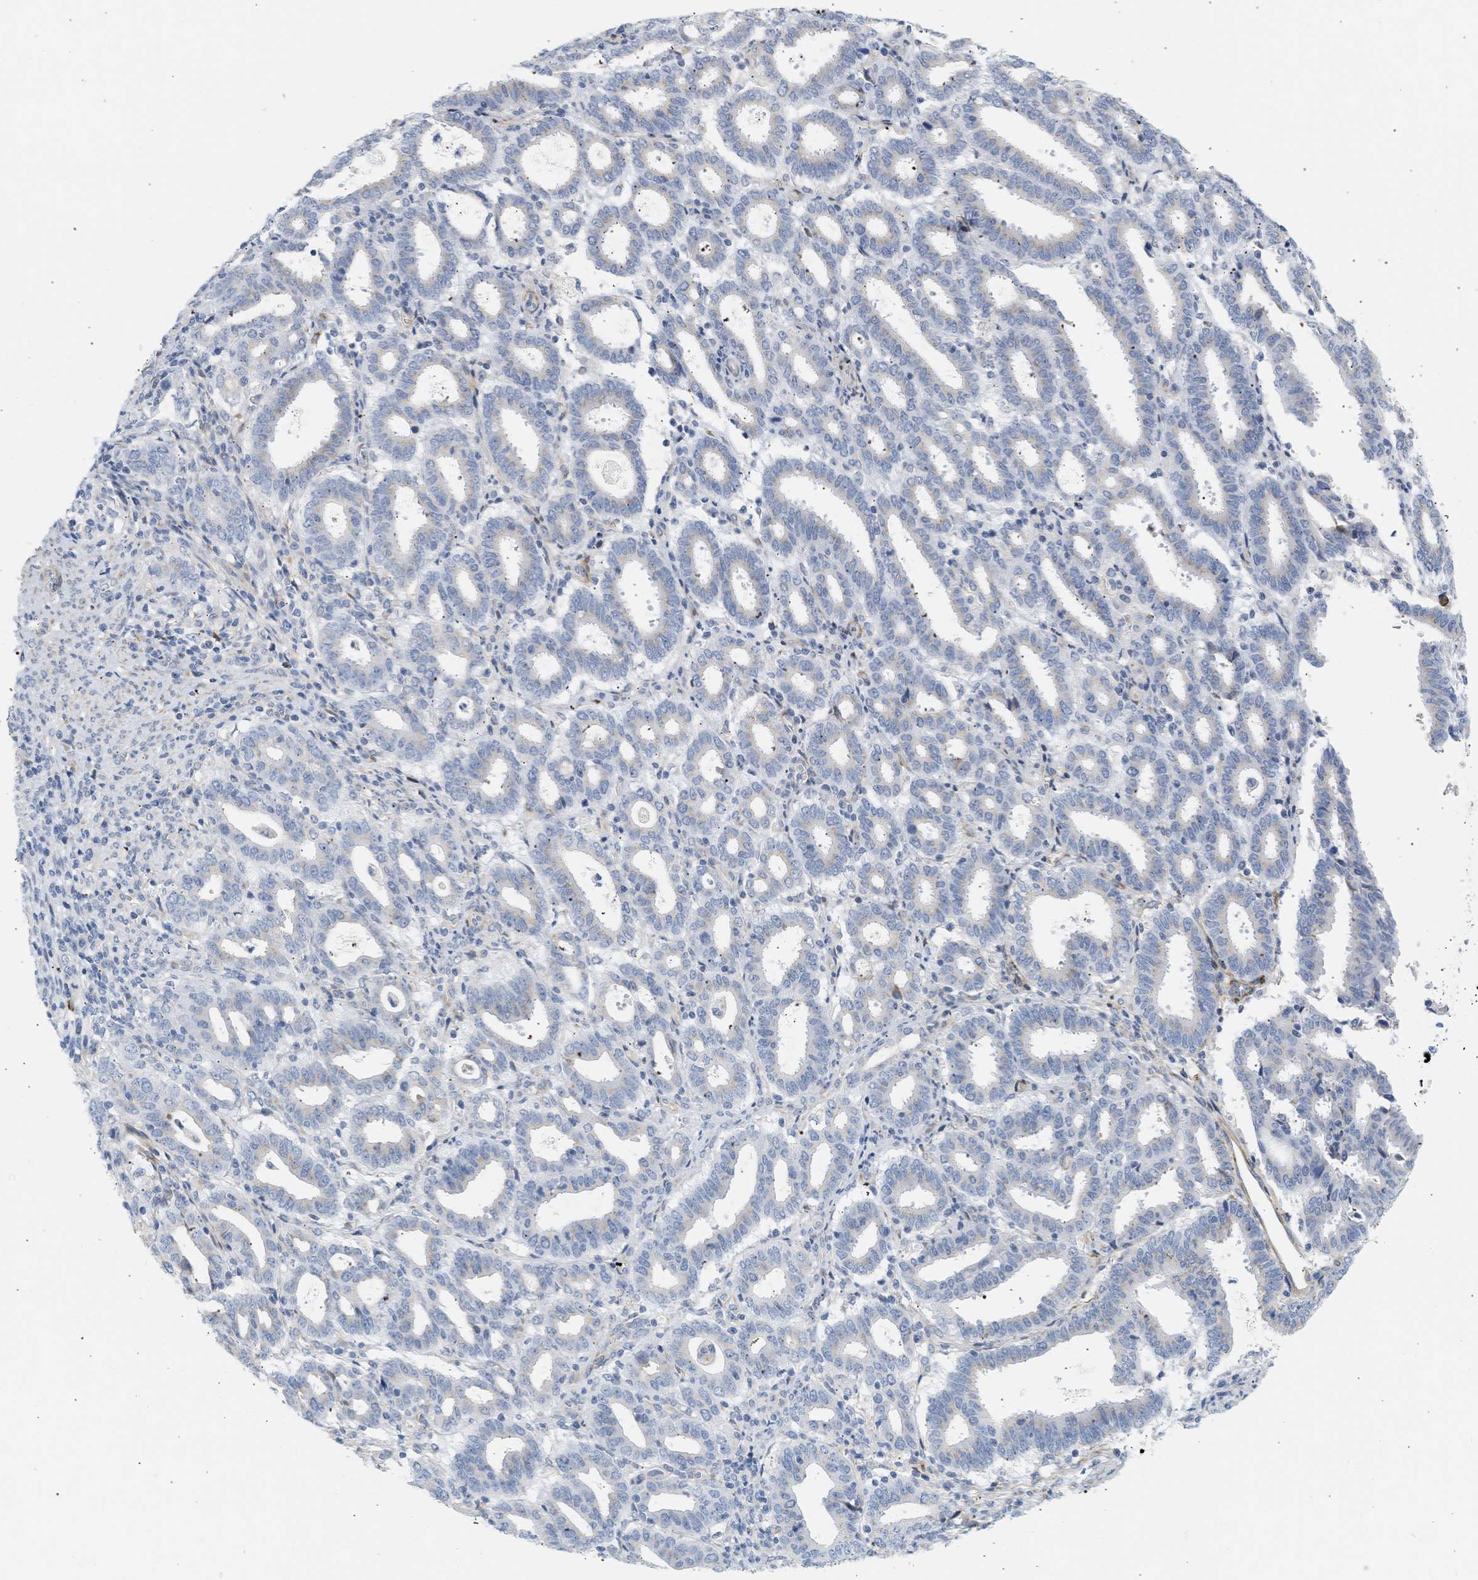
{"staining": {"intensity": "negative", "quantity": "none", "location": "none"}, "tissue": "endometrial cancer", "cell_type": "Tumor cells", "image_type": "cancer", "snomed": [{"axis": "morphology", "description": "Adenocarcinoma, NOS"}, {"axis": "topography", "description": "Uterus"}], "caption": "Immunohistochemical staining of human endometrial adenocarcinoma shows no significant expression in tumor cells. (Immunohistochemistry, brightfield microscopy, high magnification).", "gene": "SLC30A7", "patient": {"sex": "female", "age": 83}}